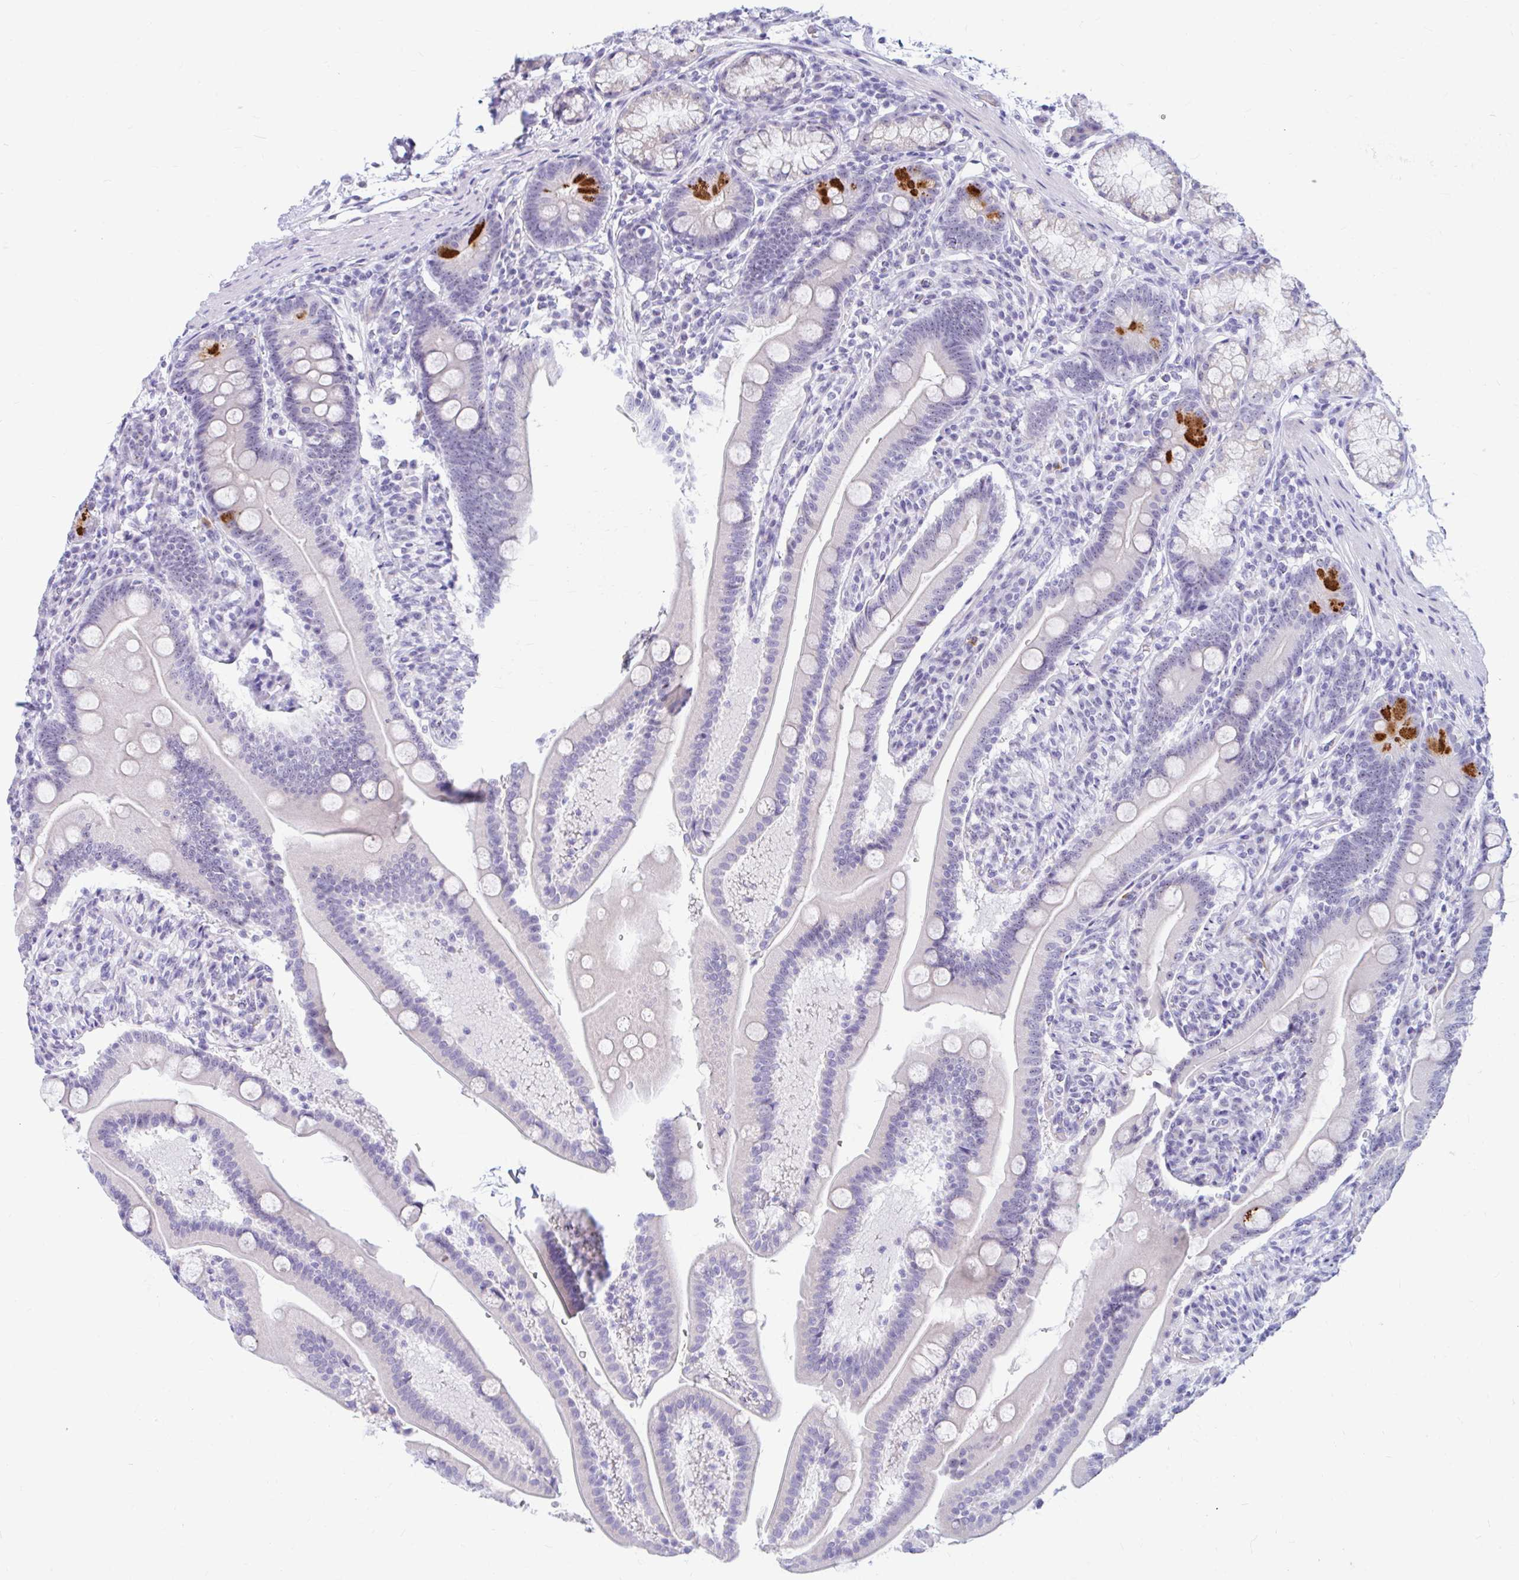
{"staining": {"intensity": "strong", "quantity": "<25%", "location": "cytoplasmic/membranous"}, "tissue": "duodenum", "cell_type": "Glandular cells", "image_type": "normal", "snomed": [{"axis": "morphology", "description": "Normal tissue, NOS"}, {"axis": "topography", "description": "Duodenum"}], "caption": "Protein staining of unremarkable duodenum displays strong cytoplasmic/membranous positivity in about <25% of glandular cells. The staining is performed using DAB brown chromogen to label protein expression. The nuclei are counter-stained blue using hematoxylin.", "gene": "FTSJ3", "patient": {"sex": "female", "age": 67}}